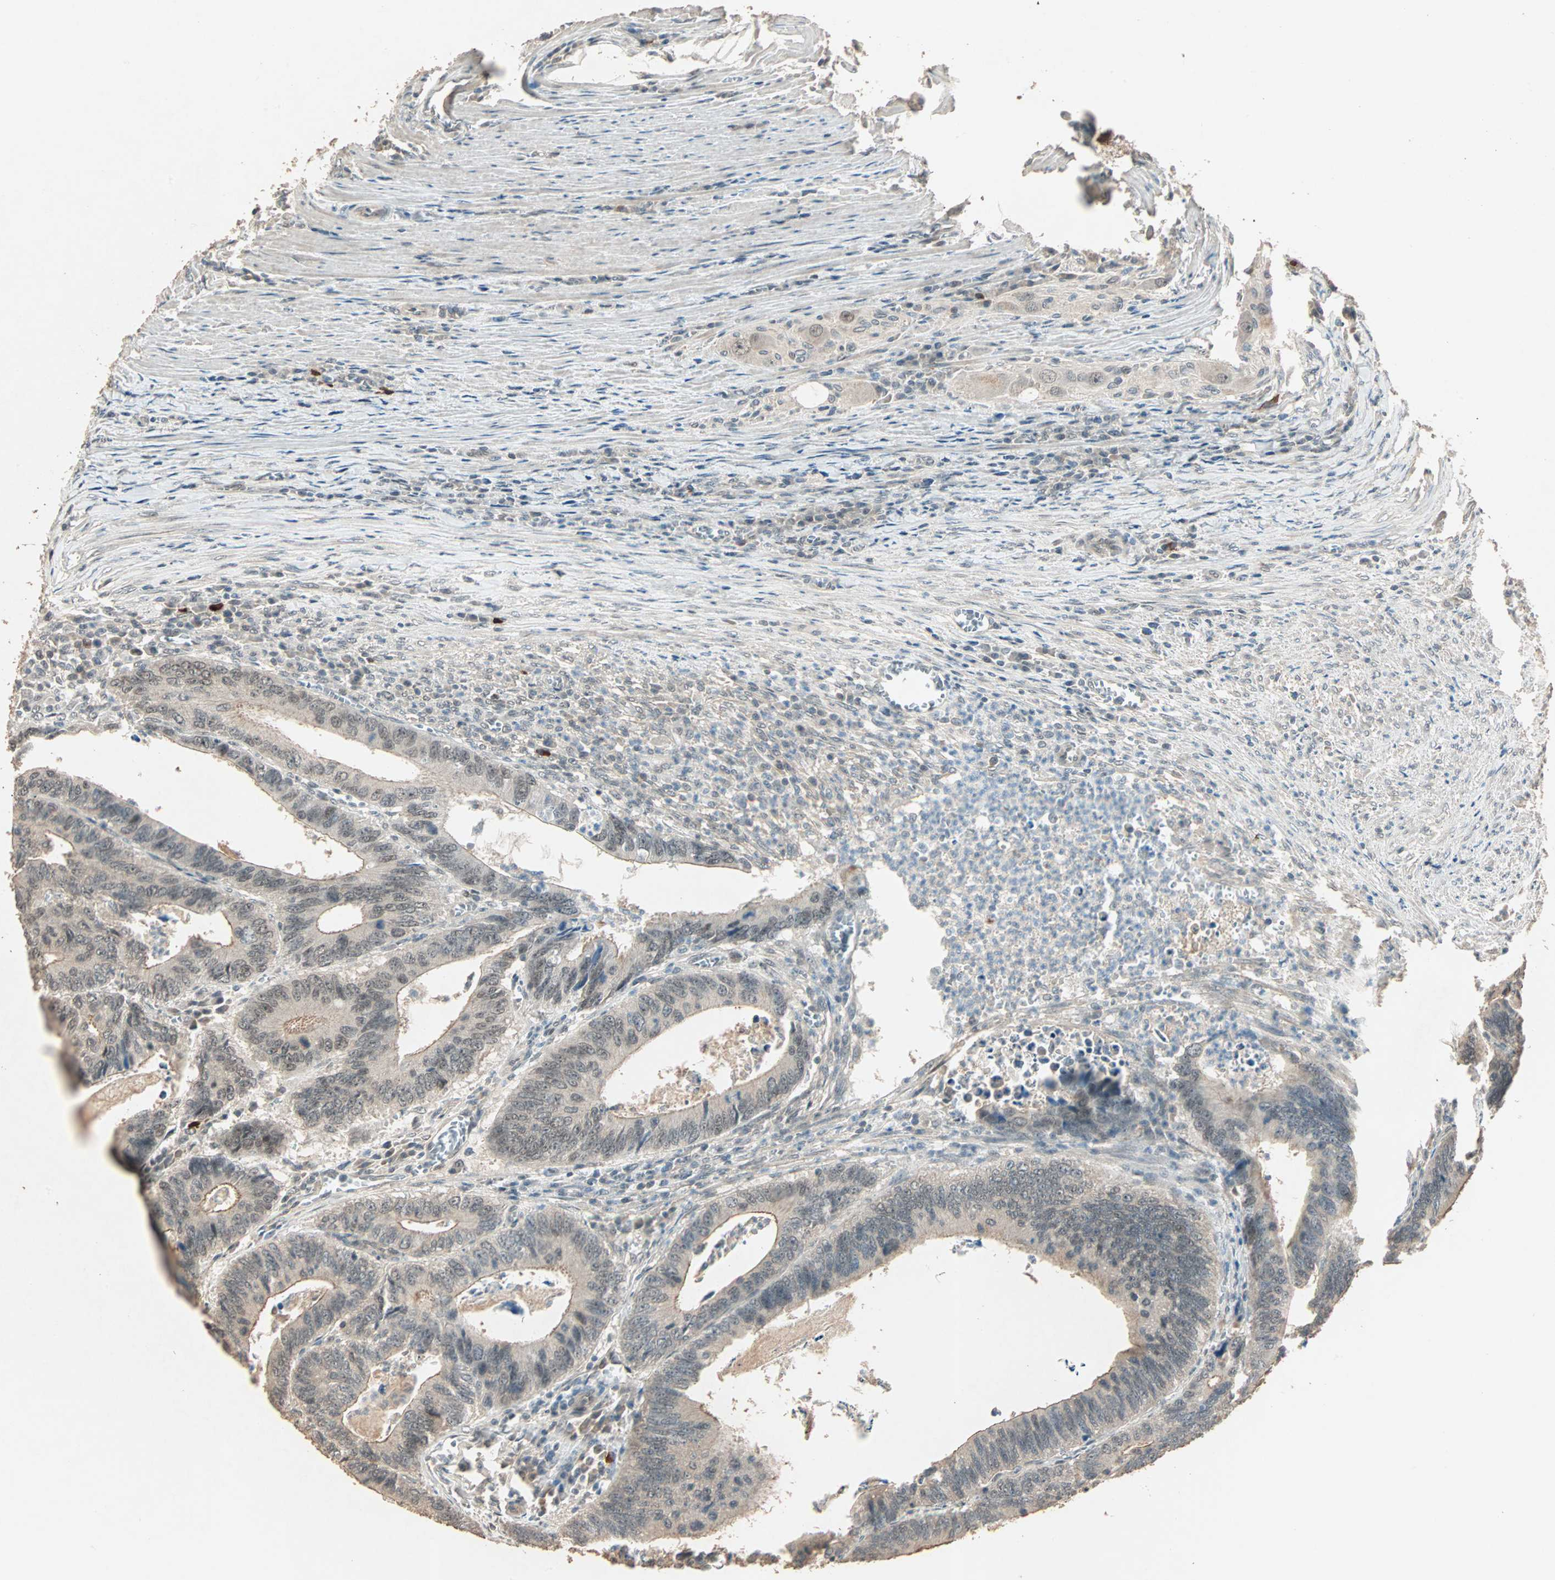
{"staining": {"intensity": "weak", "quantity": ">75%", "location": "cytoplasmic/membranous,nuclear"}, "tissue": "colorectal cancer", "cell_type": "Tumor cells", "image_type": "cancer", "snomed": [{"axis": "morphology", "description": "Adenocarcinoma, NOS"}, {"axis": "topography", "description": "Colon"}], "caption": "About >75% of tumor cells in adenocarcinoma (colorectal) exhibit weak cytoplasmic/membranous and nuclear protein expression as visualized by brown immunohistochemical staining.", "gene": "ZBTB33", "patient": {"sex": "male", "age": 72}}